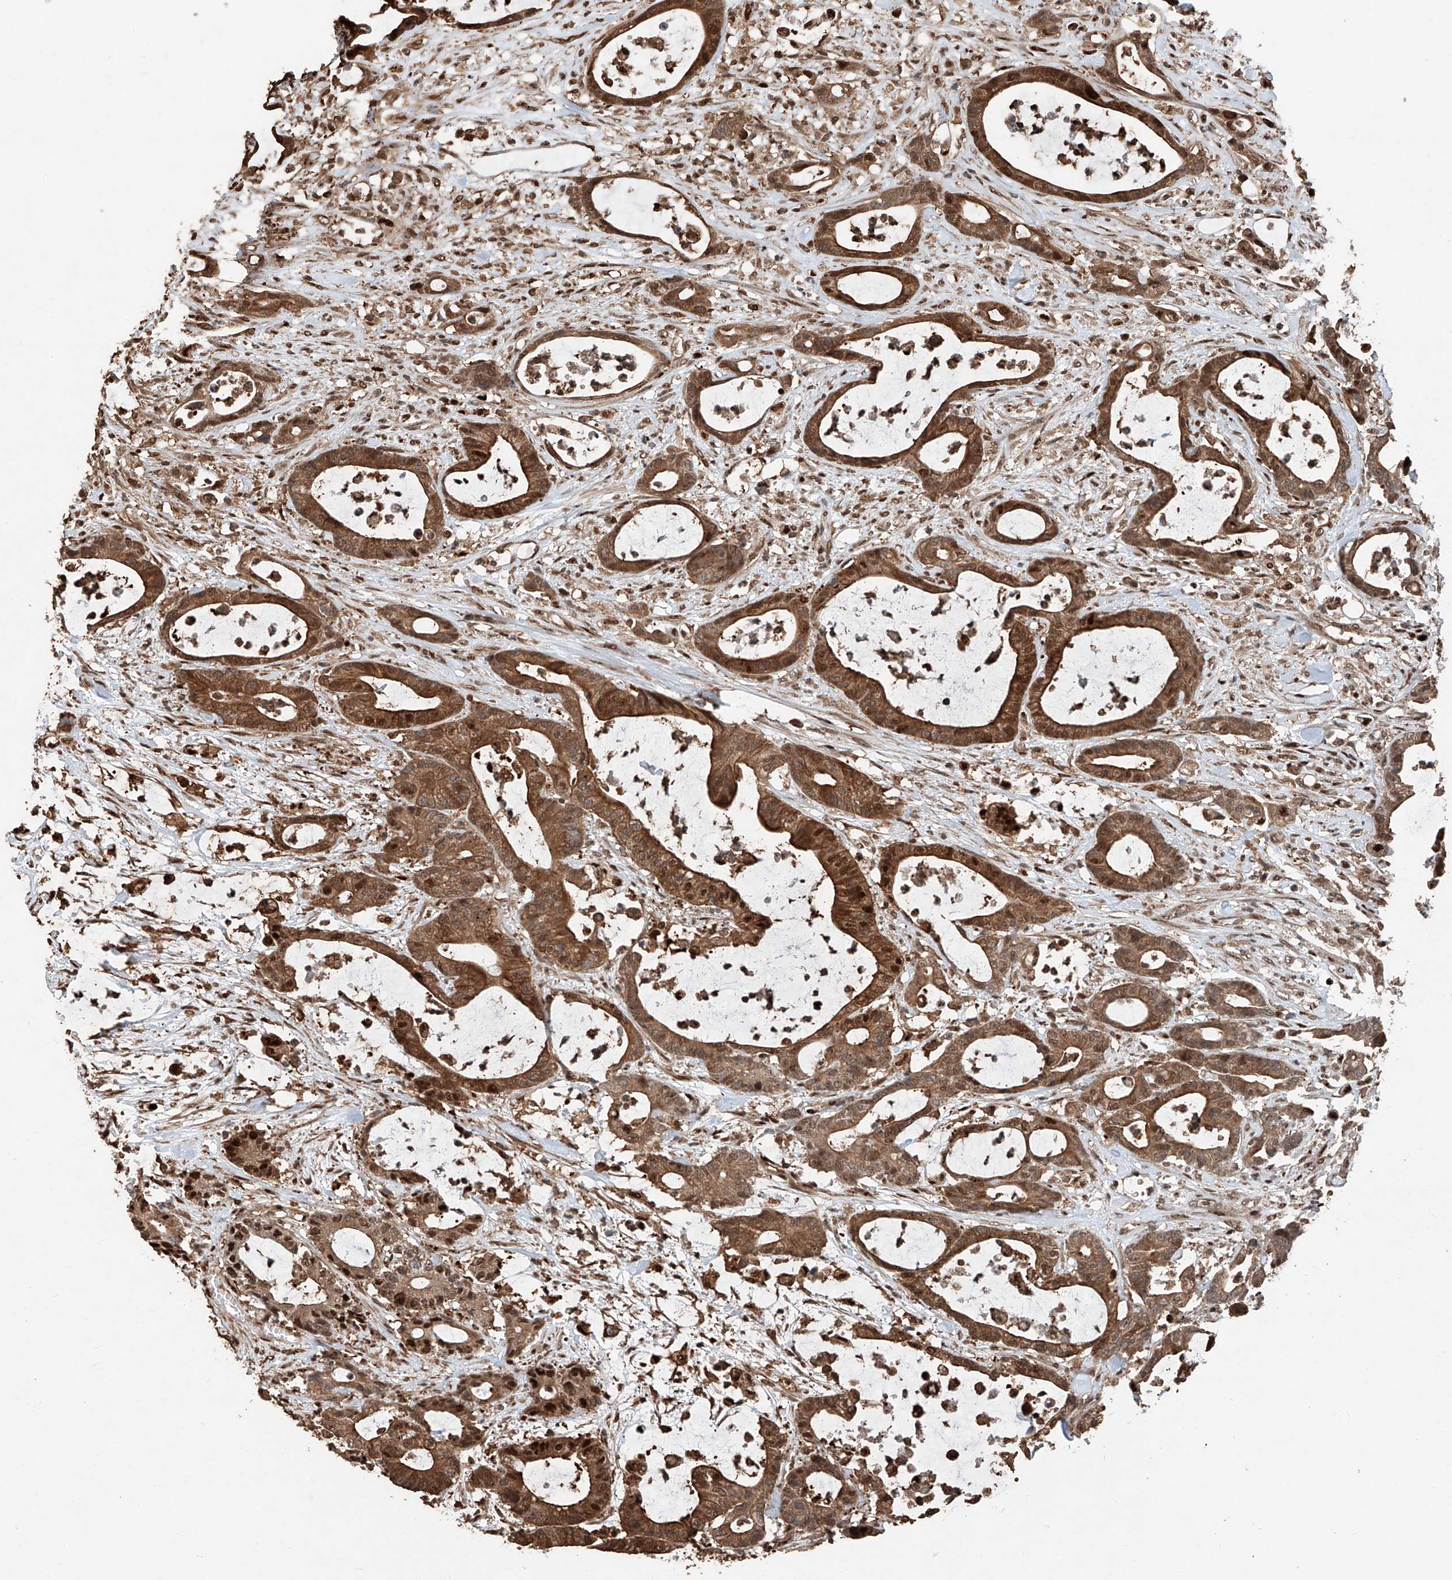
{"staining": {"intensity": "strong", "quantity": ">75%", "location": "cytoplasmic/membranous,nuclear"}, "tissue": "colorectal cancer", "cell_type": "Tumor cells", "image_type": "cancer", "snomed": [{"axis": "morphology", "description": "Adenocarcinoma, NOS"}, {"axis": "topography", "description": "Colon"}], "caption": "Immunohistochemical staining of adenocarcinoma (colorectal) shows strong cytoplasmic/membranous and nuclear protein expression in about >75% of tumor cells. The staining was performed using DAB (3,3'-diaminobenzidine), with brown indicating positive protein expression. Nuclei are stained blue with hematoxylin.", "gene": "RMND1", "patient": {"sex": "female", "age": 84}}